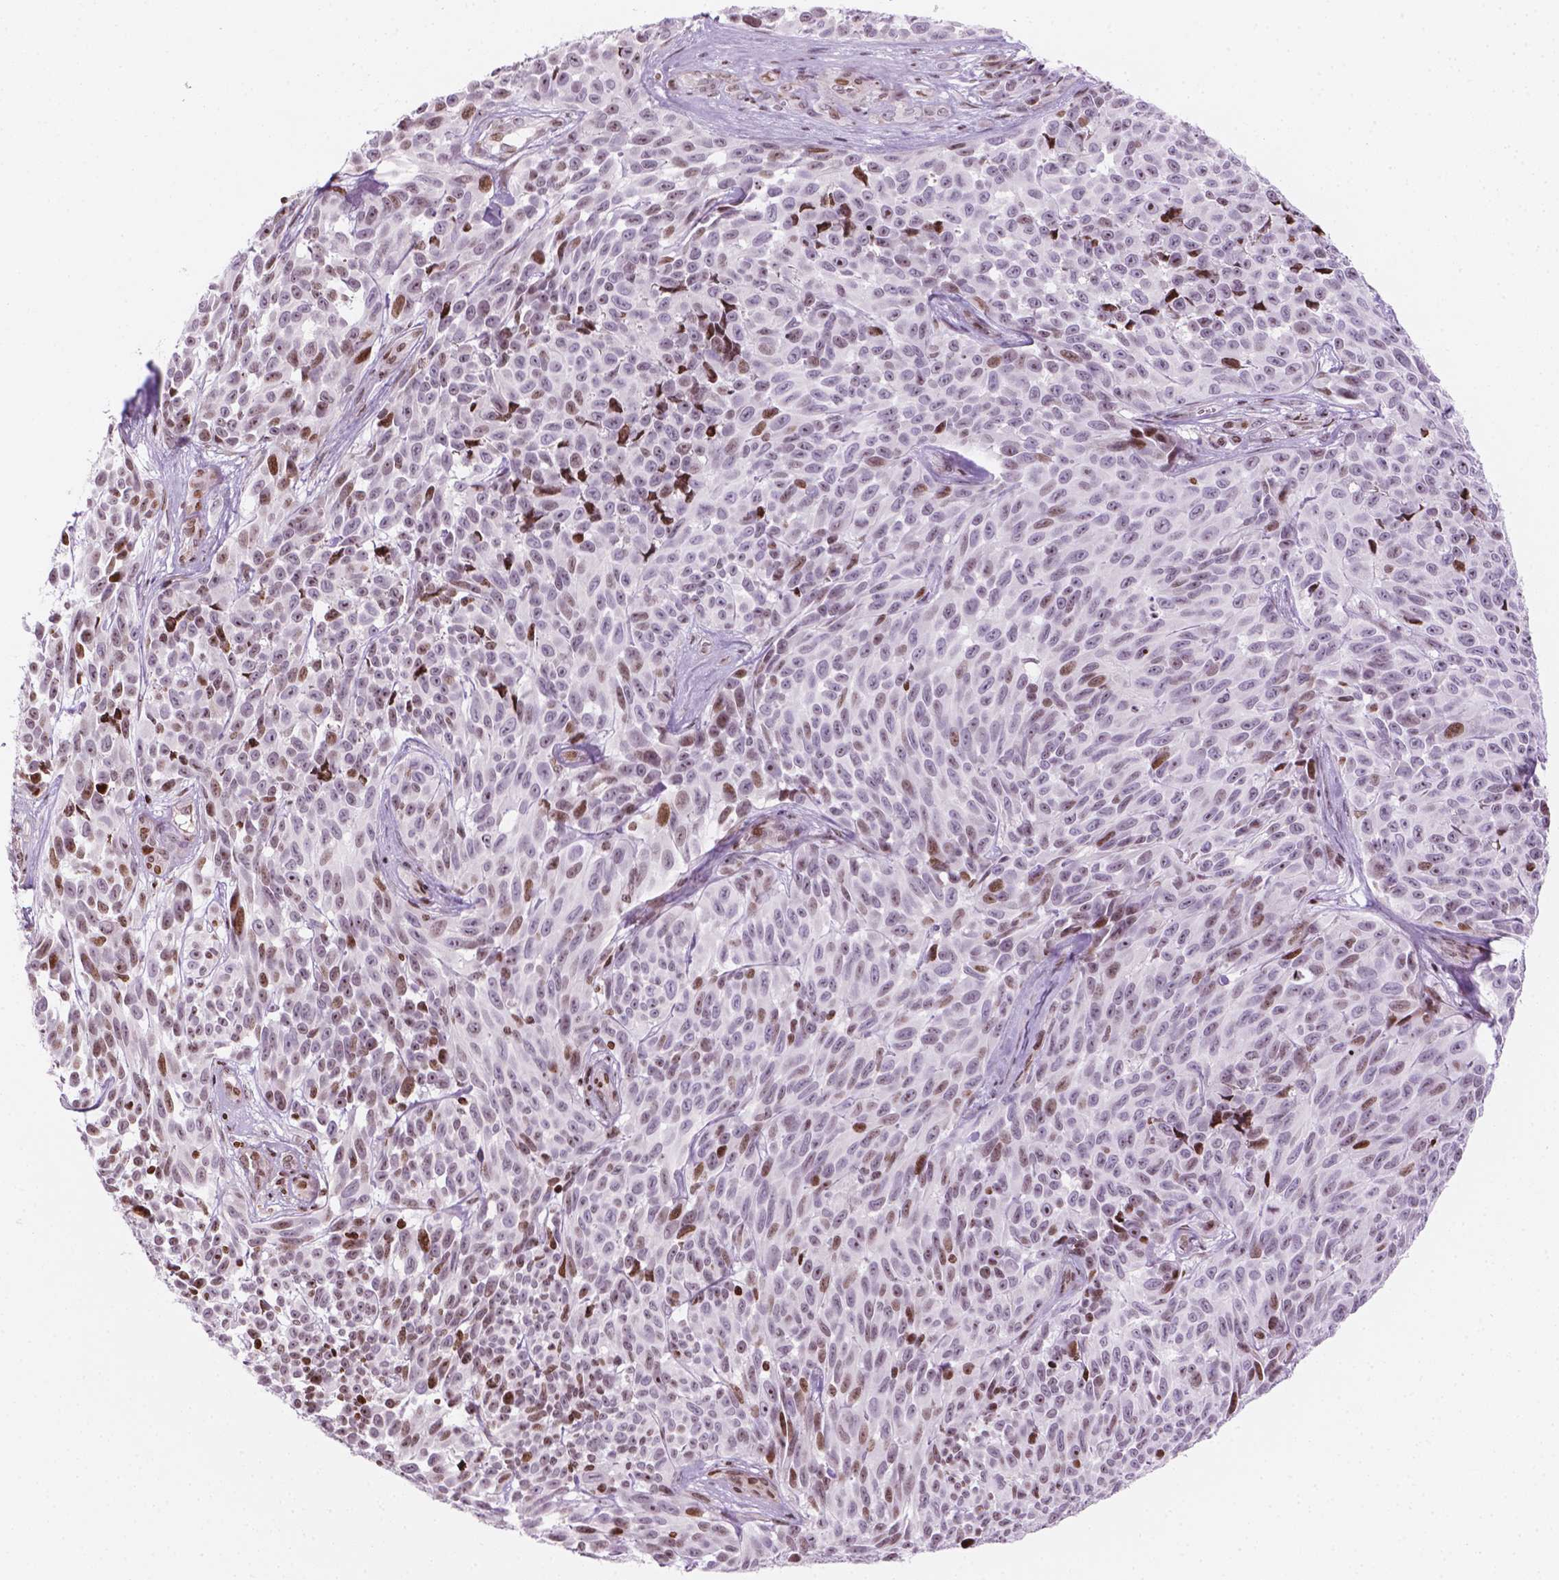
{"staining": {"intensity": "moderate", "quantity": "25%-75%", "location": "nuclear"}, "tissue": "melanoma", "cell_type": "Tumor cells", "image_type": "cancer", "snomed": [{"axis": "morphology", "description": "Malignant melanoma, NOS"}, {"axis": "topography", "description": "Skin"}], "caption": "Immunohistochemical staining of human melanoma displays moderate nuclear protein expression in approximately 25%-75% of tumor cells. The staining was performed using DAB (3,3'-diaminobenzidine) to visualize the protein expression in brown, while the nuclei were stained in blue with hematoxylin (Magnification: 20x).", "gene": "PIP4K2A", "patient": {"sex": "female", "age": 88}}